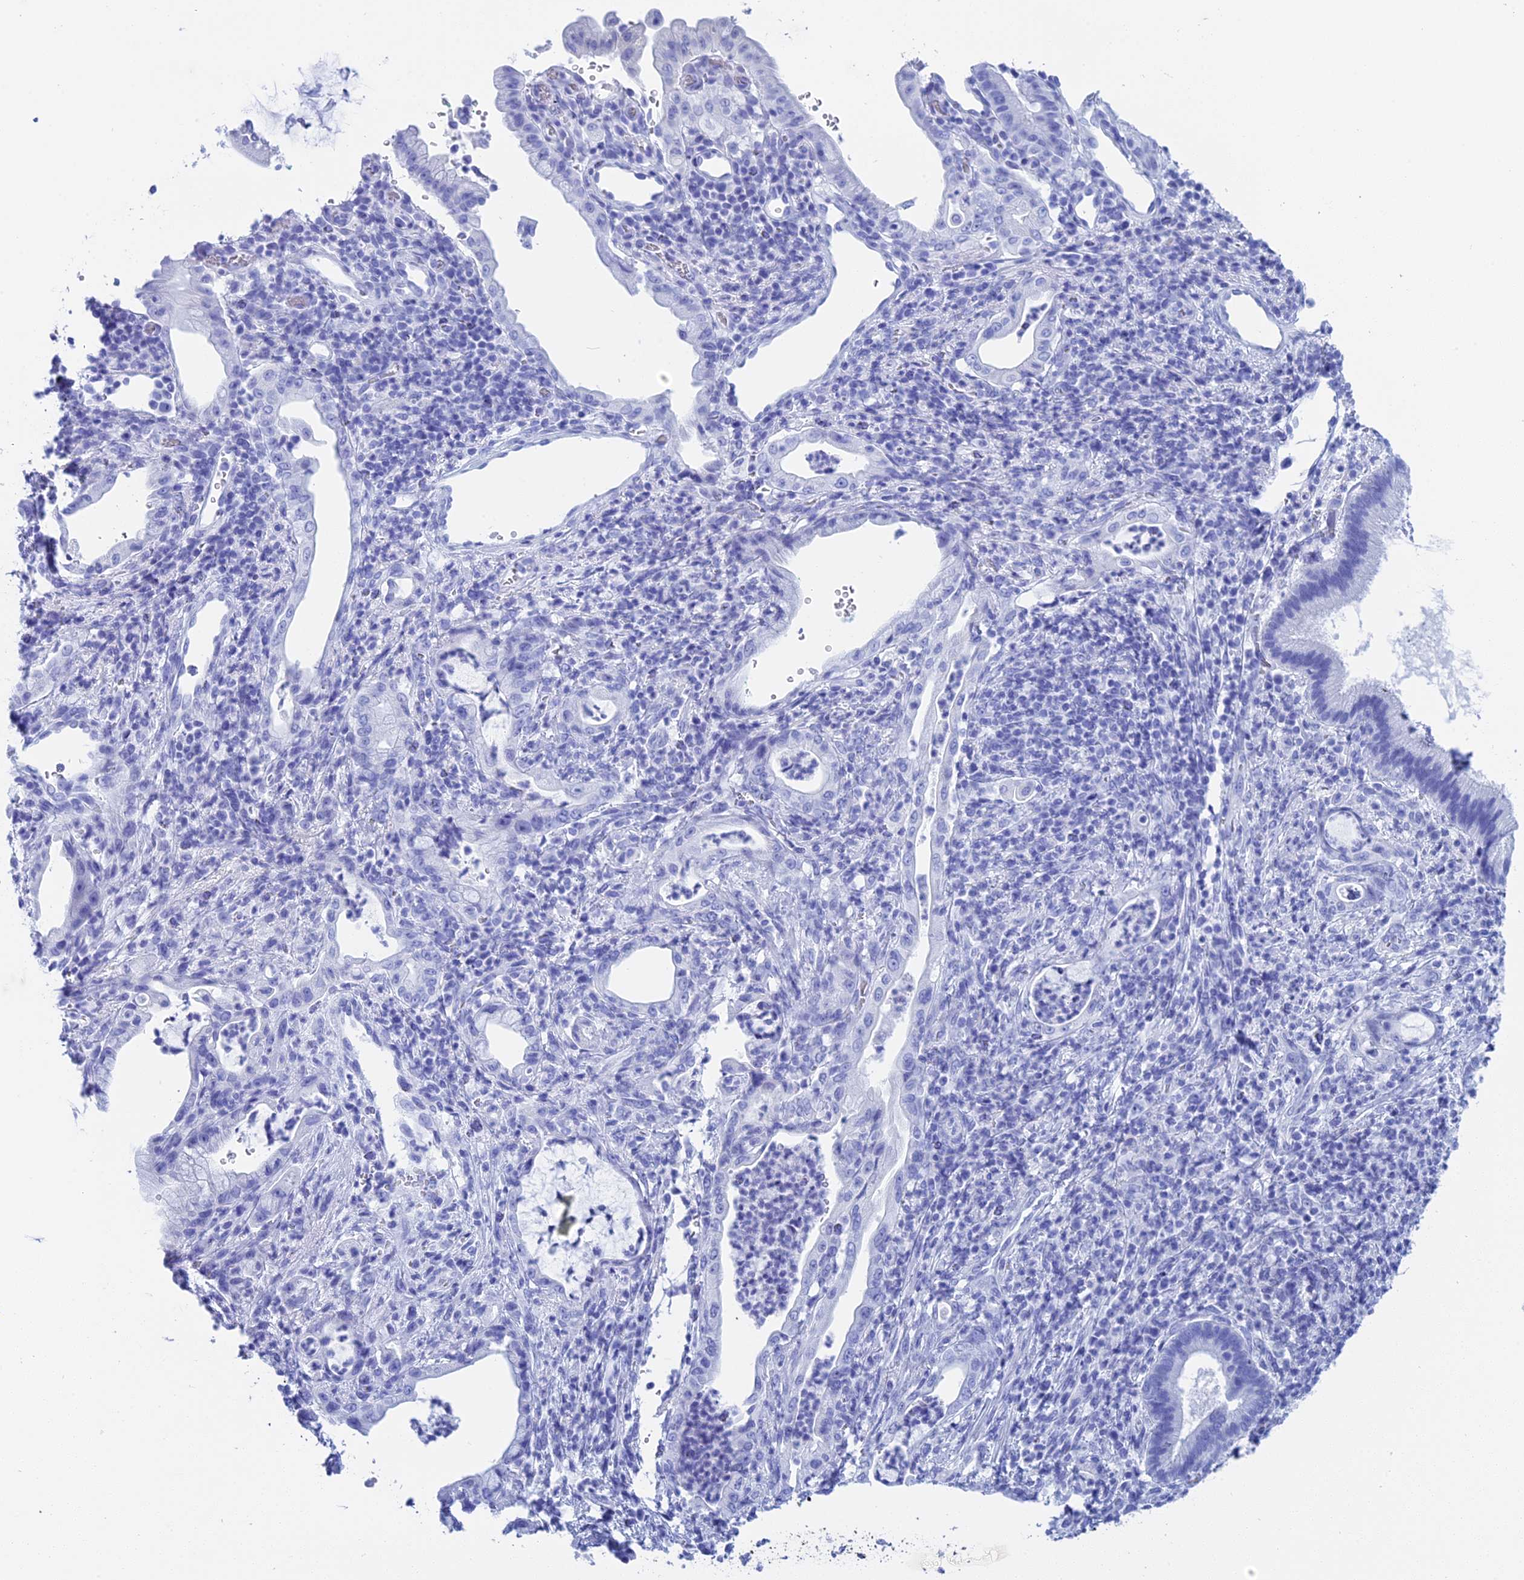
{"staining": {"intensity": "negative", "quantity": "none", "location": "none"}, "tissue": "pancreatic cancer", "cell_type": "Tumor cells", "image_type": "cancer", "snomed": [{"axis": "morphology", "description": "Normal tissue, NOS"}, {"axis": "morphology", "description": "Adenocarcinoma, NOS"}, {"axis": "topography", "description": "Pancreas"}], "caption": "This is a micrograph of IHC staining of pancreatic cancer (adenocarcinoma), which shows no positivity in tumor cells.", "gene": "TEX101", "patient": {"sex": "female", "age": 55}}